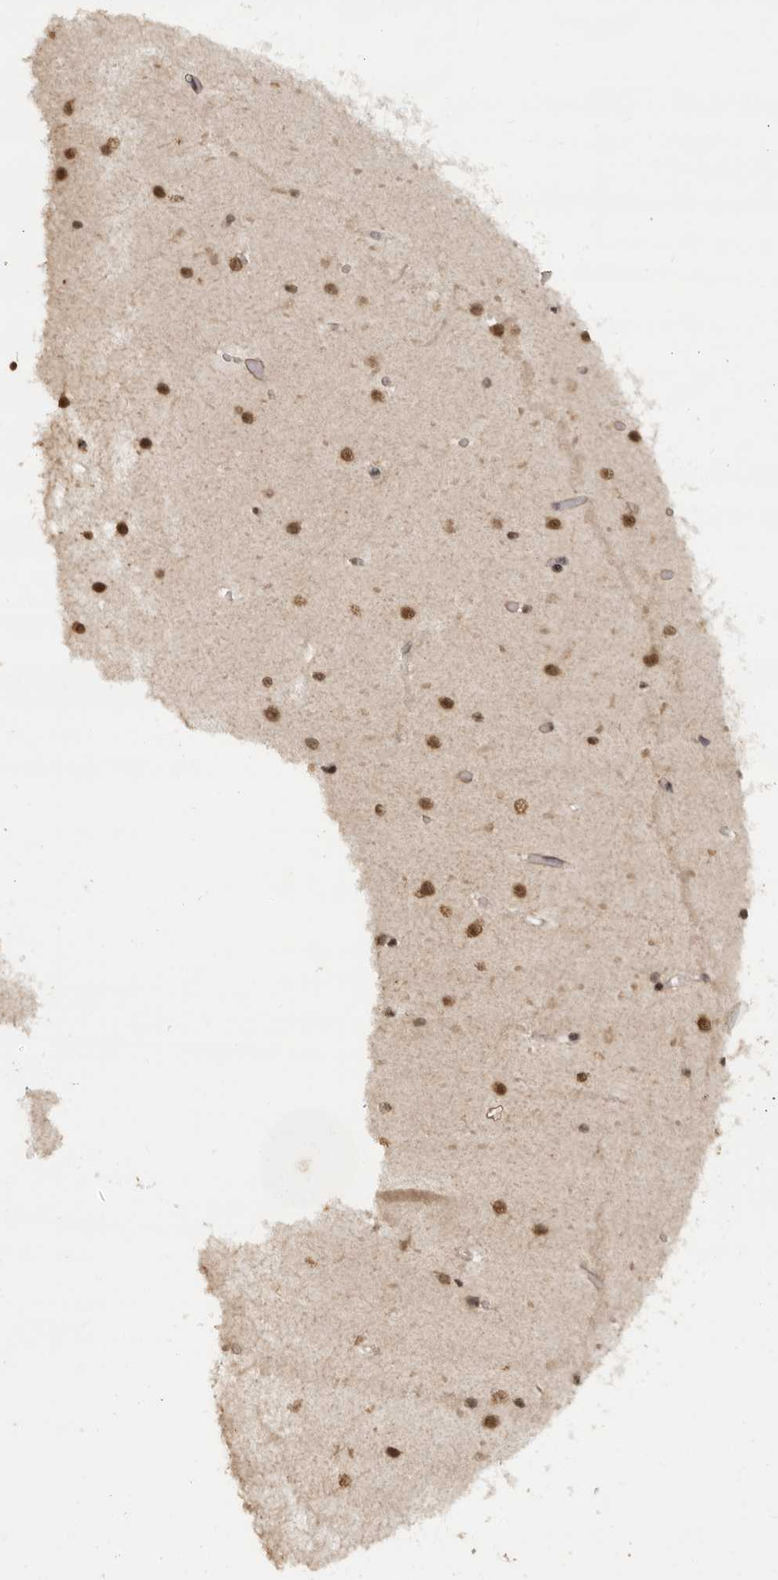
{"staining": {"intensity": "moderate", "quantity": "<25%", "location": "nuclear"}, "tissue": "cerebellum", "cell_type": "Cells in granular layer", "image_type": "normal", "snomed": [{"axis": "morphology", "description": "Normal tissue, NOS"}, {"axis": "topography", "description": "Cerebellum"}], "caption": "The immunohistochemical stain shows moderate nuclear staining in cells in granular layer of benign cerebellum.", "gene": "PPP1R10", "patient": {"sex": "male", "age": 37}}